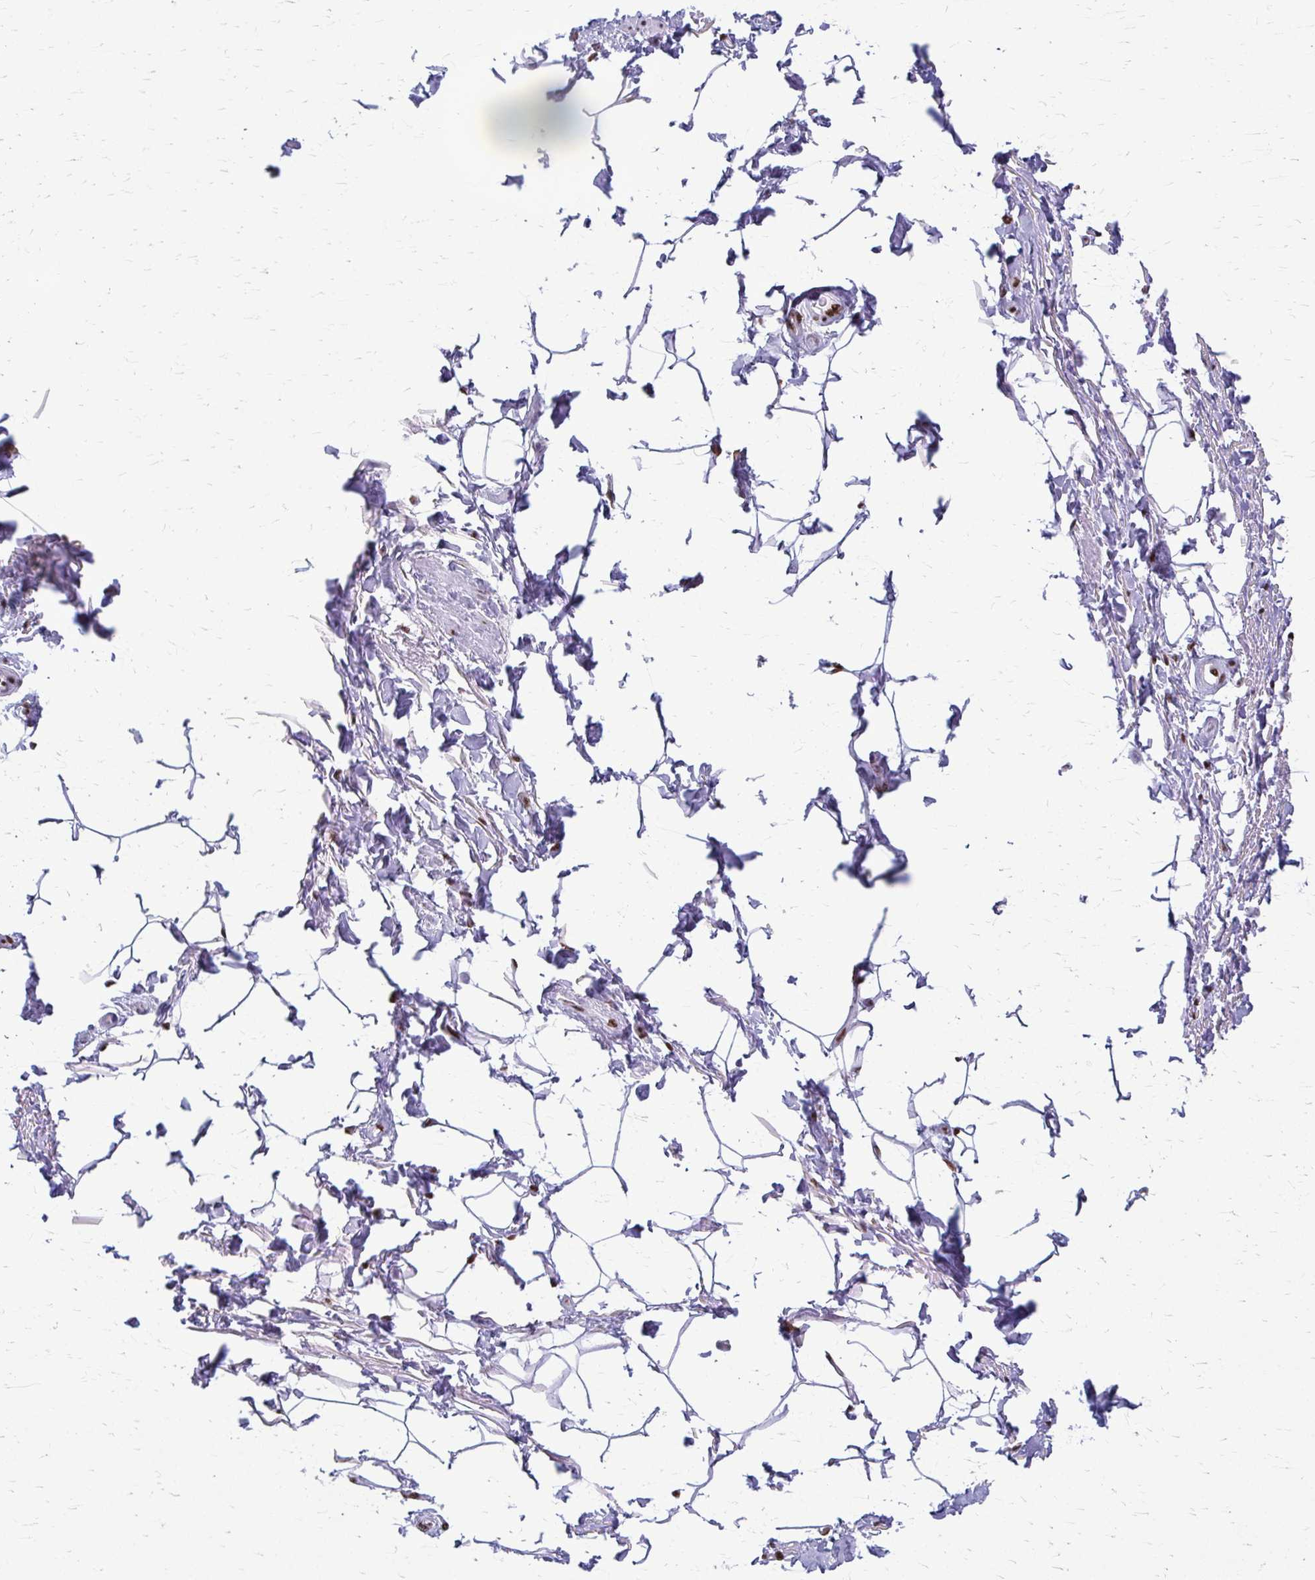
{"staining": {"intensity": "negative", "quantity": "none", "location": "none"}, "tissue": "adipose tissue", "cell_type": "Adipocytes", "image_type": "normal", "snomed": [{"axis": "morphology", "description": "Normal tissue, NOS"}, {"axis": "topography", "description": "Peripheral nerve tissue"}], "caption": "The histopathology image exhibits no staining of adipocytes in benign adipose tissue. The staining was performed using DAB to visualize the protein expression in brown, while the nuclei were stained in blue with hematoxylin (Magnification: 20x).", "gene": "SNRPA", "patient": {"sex": "male", "age": 51}}